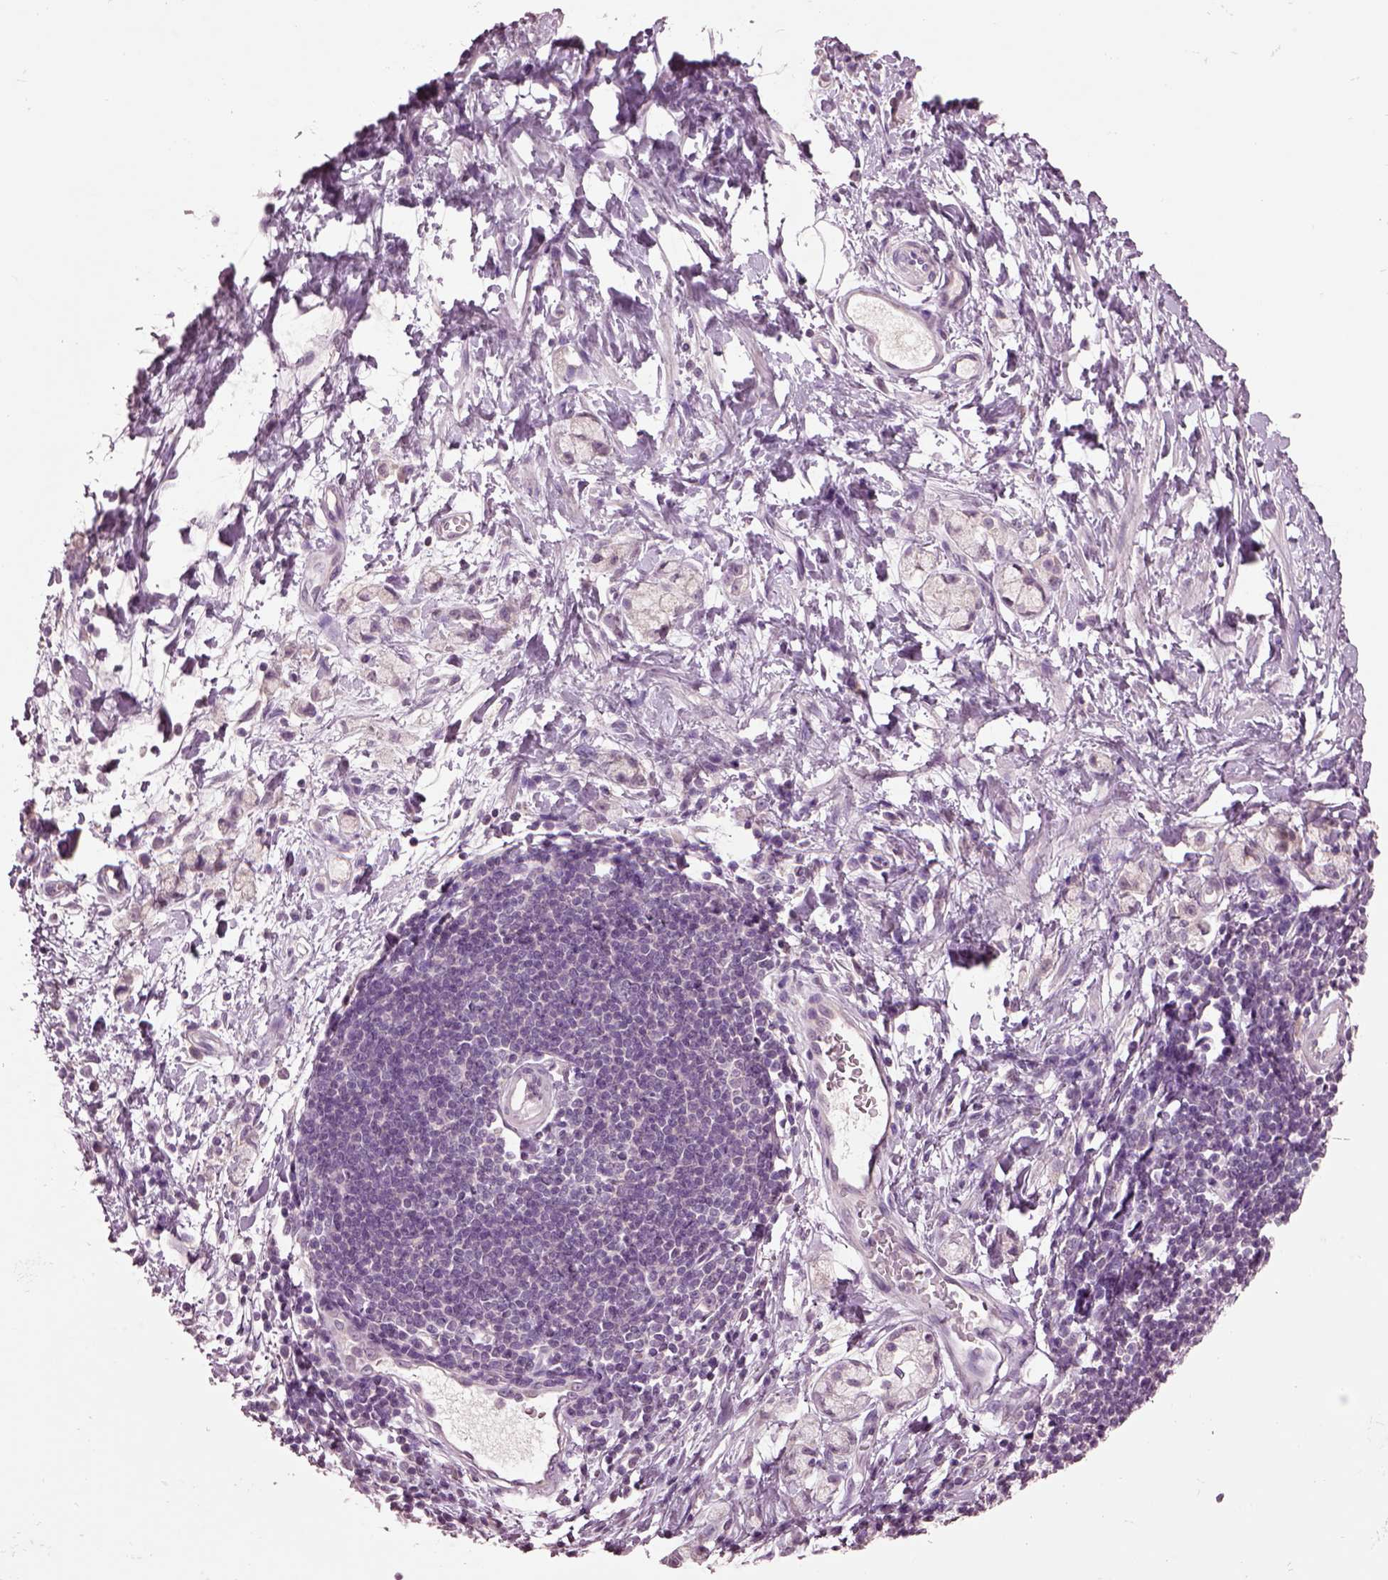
{"staining": {"intensity": "negative", "quantity": "none", "location": "none"}, "tissue": "stomach cancer", "cell_type": "Tumor cells", "image_type": "cancer", "snomed": [{"axis": "morphology", "description": "Adenocarcinoma, NOS"}, {"axis": "topography", "description": "Stomach"}], "caption": "Immunohistochemistry (IHC) photomicrograph of stomach cancer (adenocarcinoma) stained for a protein (brown), which shows no staining in tumor cells. (Stains: DAB immunohistochemistry (IHC) with hematoxylin counter stain, Microscopy: brightfield microscopy at high magnification).", "gene": "CLPSL1", "patient": {"sex": "male", "age": 58}}